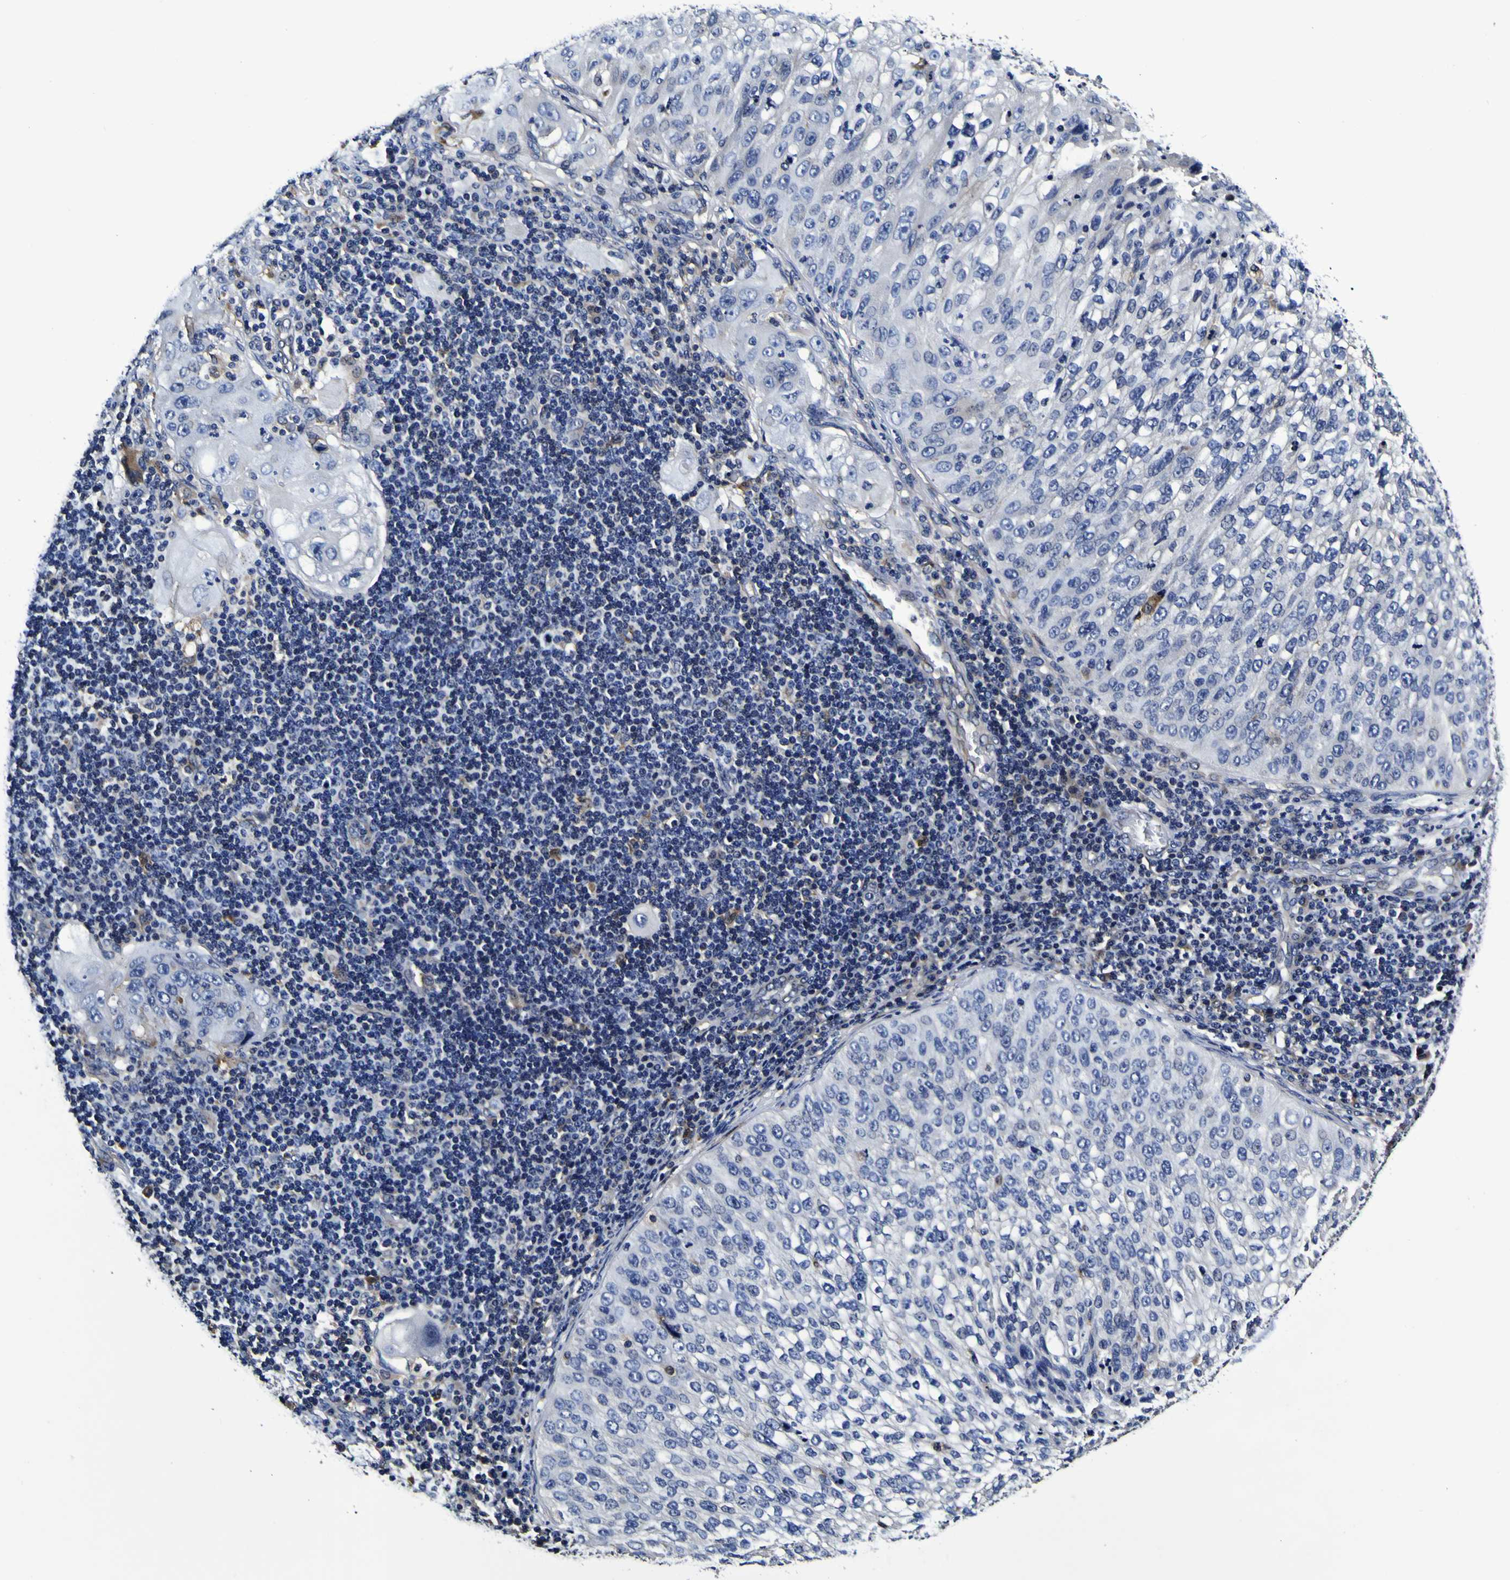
{"staining": {"intensity": "negative", "quantity": "none", "location": "none"}, "tissue": "lung cancer", "cell_type": "Tumor cells", "image_type": "cancer", "snomed": [{"axis": "morphology", "description": "Inflammation, NOS"}, {"axis": "morphology", "description": "Squamous cell carcinoma, NOS"}, {"axis": "topography", "description": "Lymph node"}, {"axis": "topography", "description": "Soft tissue"}, {"axis": "topography", "description": "Lung"}], "caption": "High magnification brightfield microscopy of lung squamous cell carcinoma stained with DAB (3,3'-diaminobenzidine) (brown) and counterstained with hematoxylin (blue): tumor cells show no significant positivity.", "gene": "GPX1", "patient": {"sex": "male", "age": 66}}